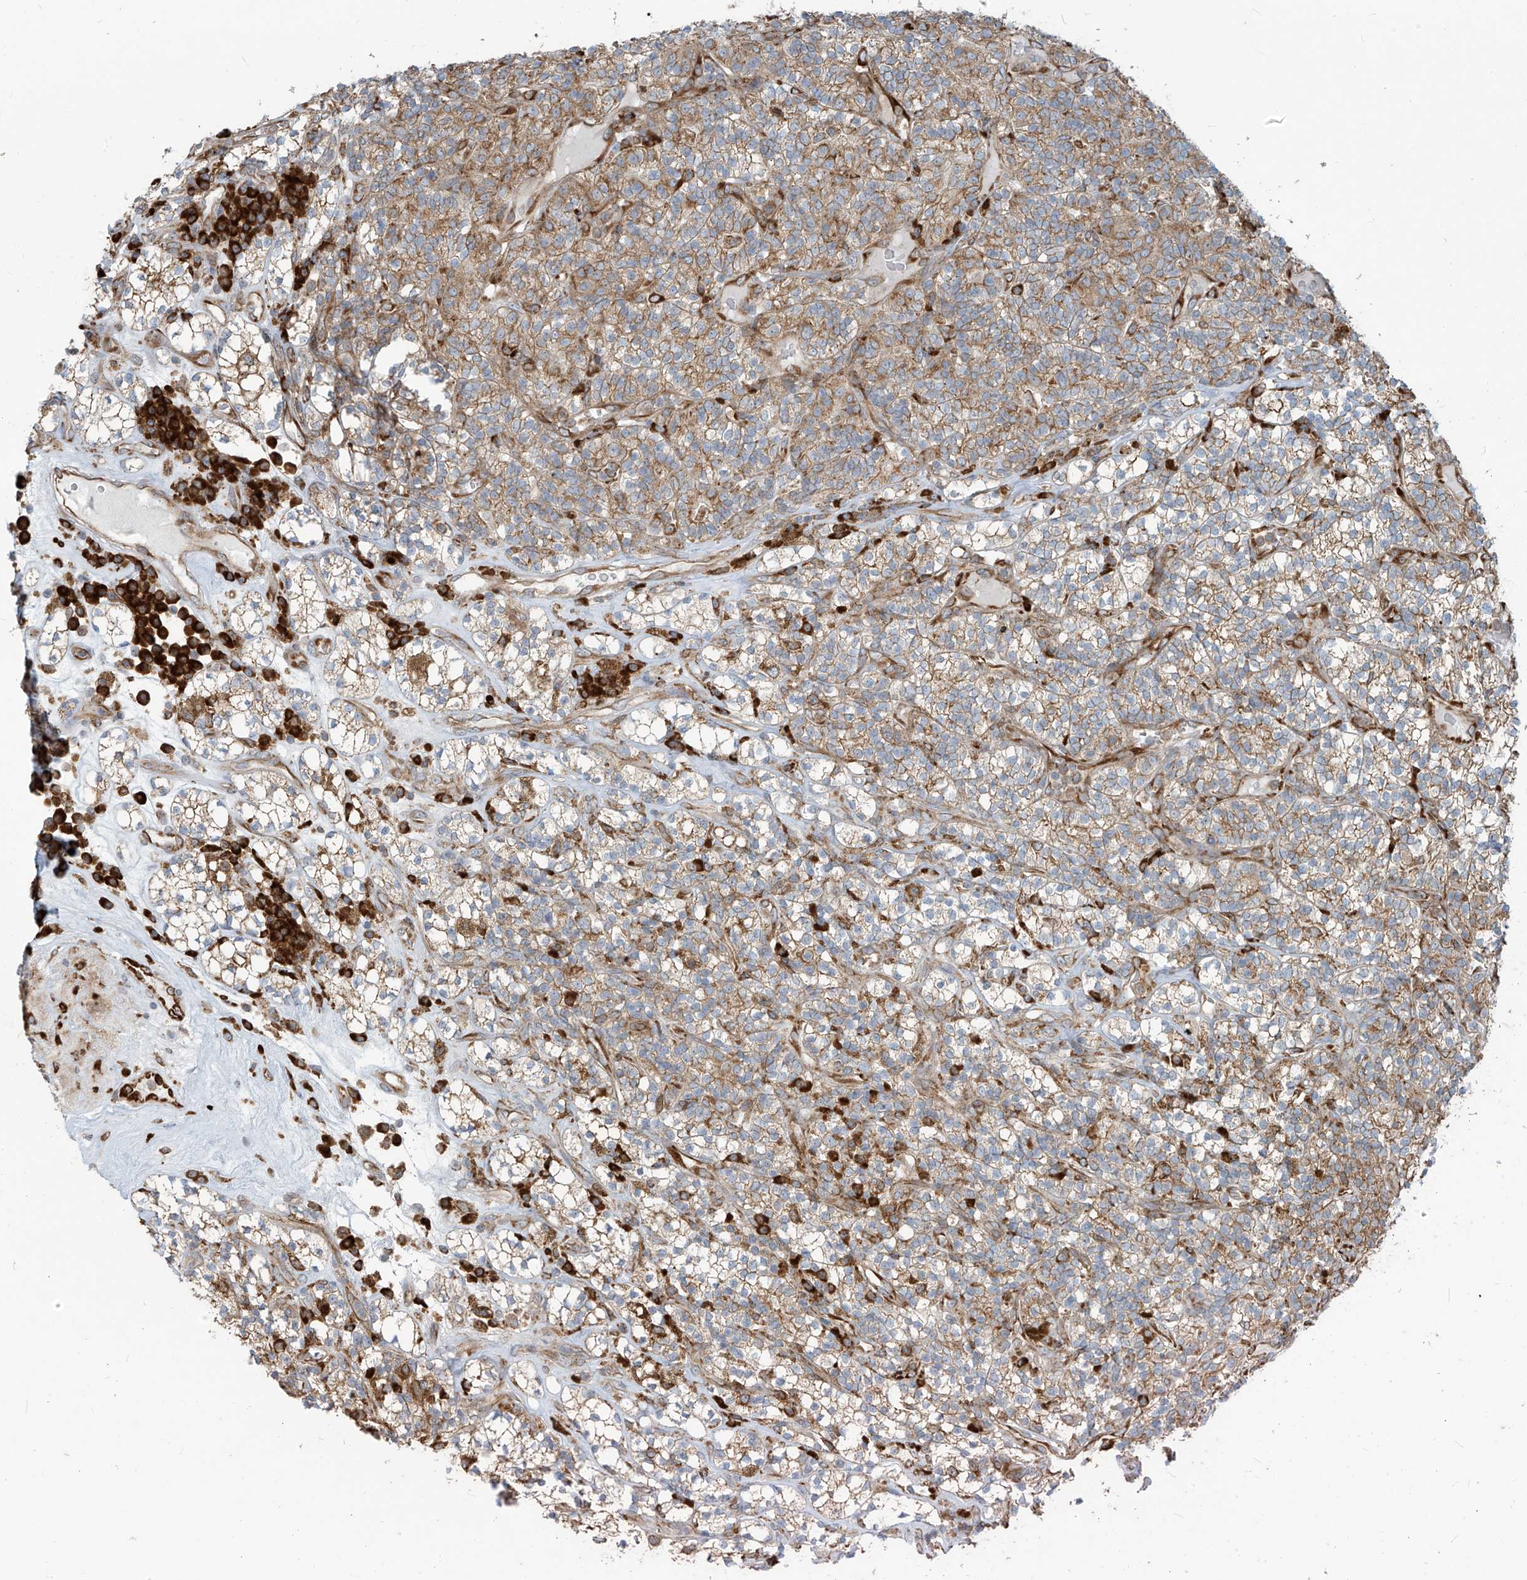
{"staining": {"intensity": "moderate", "quantity": ">75%", "location": "cytoplasmic/membranous"}, "tissue": "renal cancer", "cell_type": "Tumor cells", "image_type": "cancer", "snomed": [{"axis": "morphology", "description": "Adenocarcinoma, NOS"}, {"axis": "topography", "description": "Kidney"}], "caption": "IHC of human renal cancer (adenocarcinoma) demonstrates medium levels of moderate cytoplasmic/membranous positivity in approximately >75% of tumor cells. The protein of interest is stained brown, and the nuclei are stained in blue (DAB IHC with brightfield microscopy, high magnification).", "gene": "KATNIP", "patient": {"sex": "male", "age": 77}}